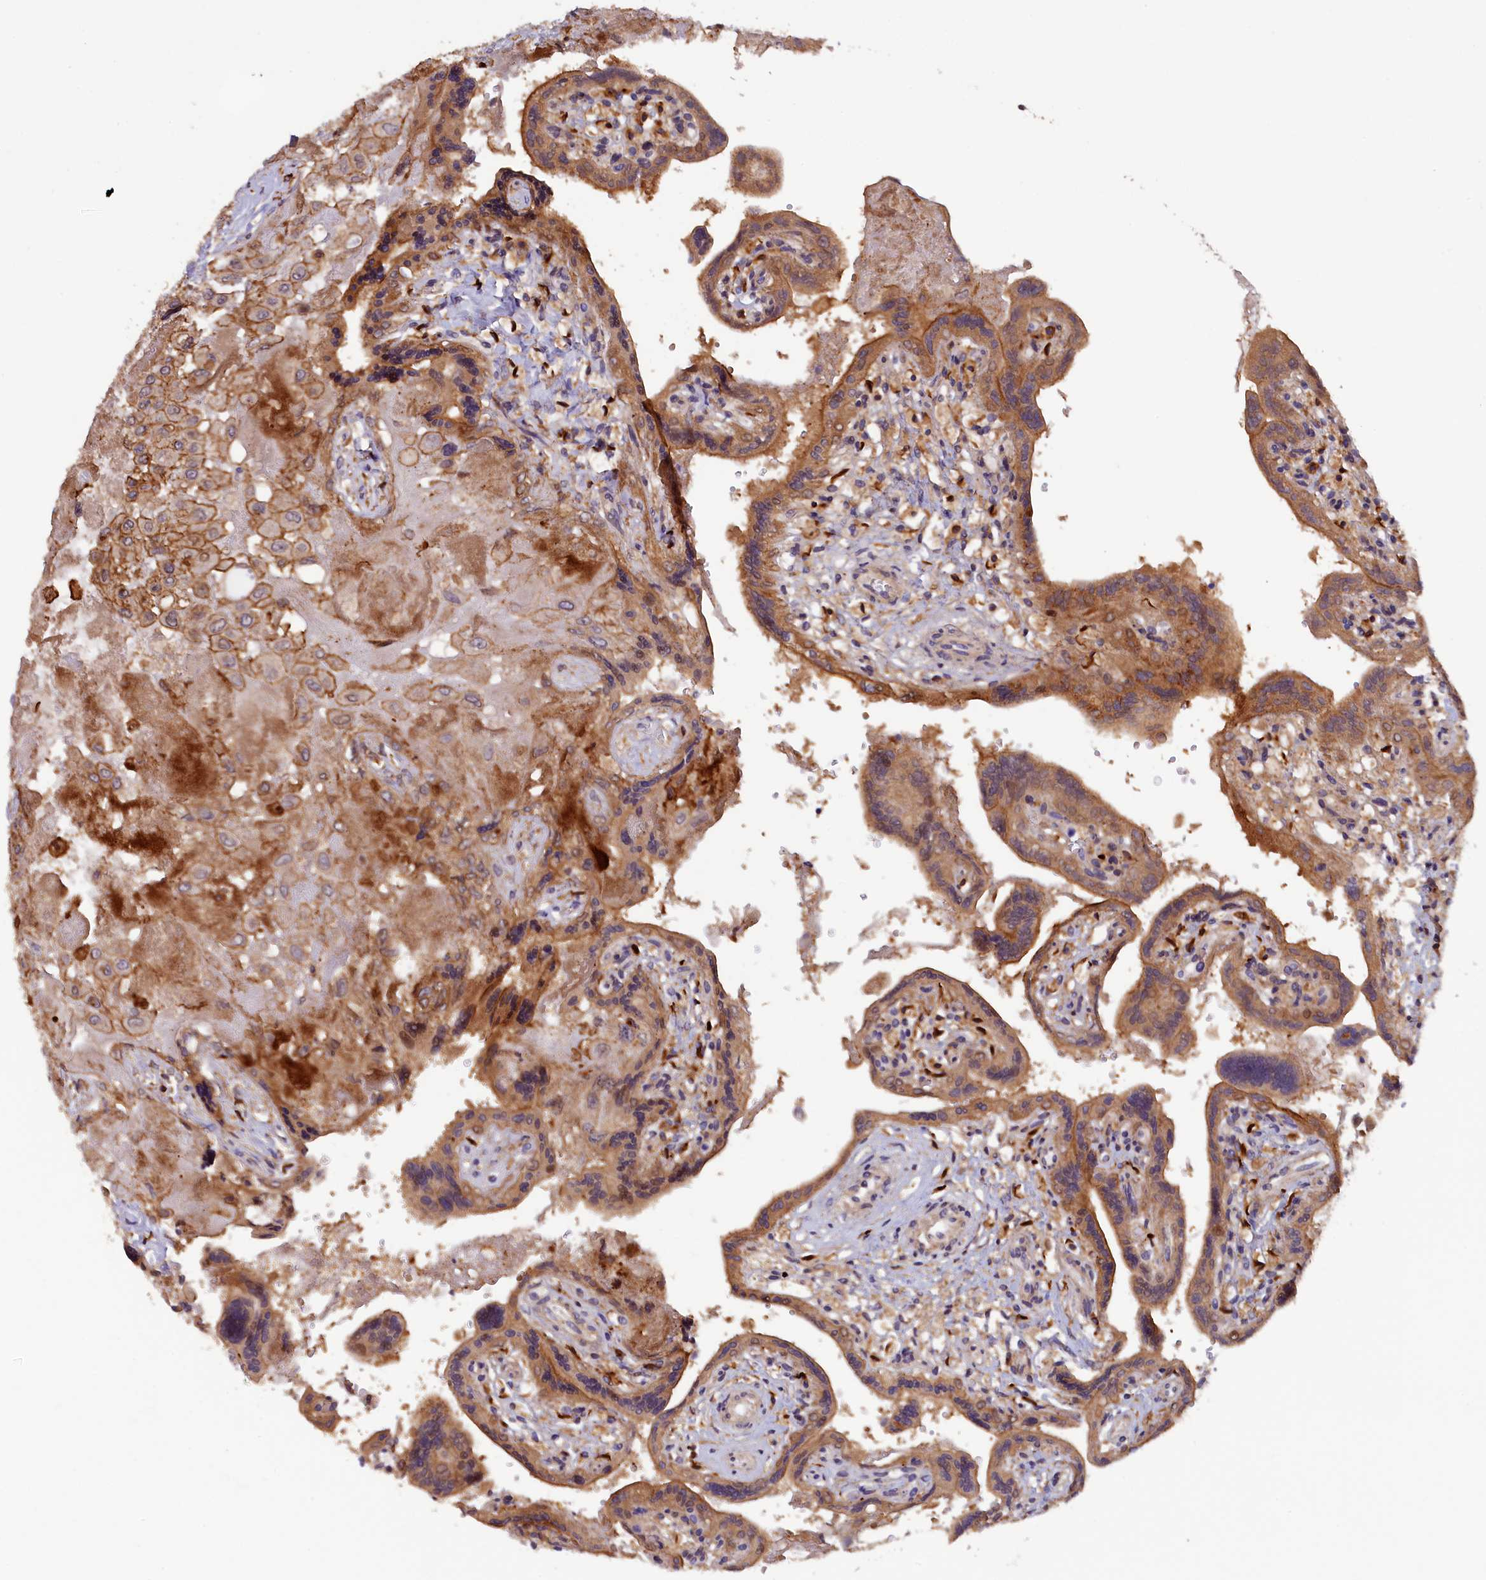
{"staining": {"intensity": "moderate", "quantity": ">75%", "location": "cytoplasmic/membranous"}, "tissue": "placenta", "cell_type": "Decidual cells", "image_type": "normal", "snomed": [{"axis": "morphology", "description": "Normal tissue, NOS"}, {"axis": "topography", "description": "Placenta"}], "caption": "Immunohistochemical staining of unremarkable placenta reveals moderate cytoplasmic/membranous protein staining in approximately >75% of decidual cells. (DAB IHC with brightfield microscopy, high magnification).", "gene": "FERMT1", "patient": {"sex": "female", "age": 37}}